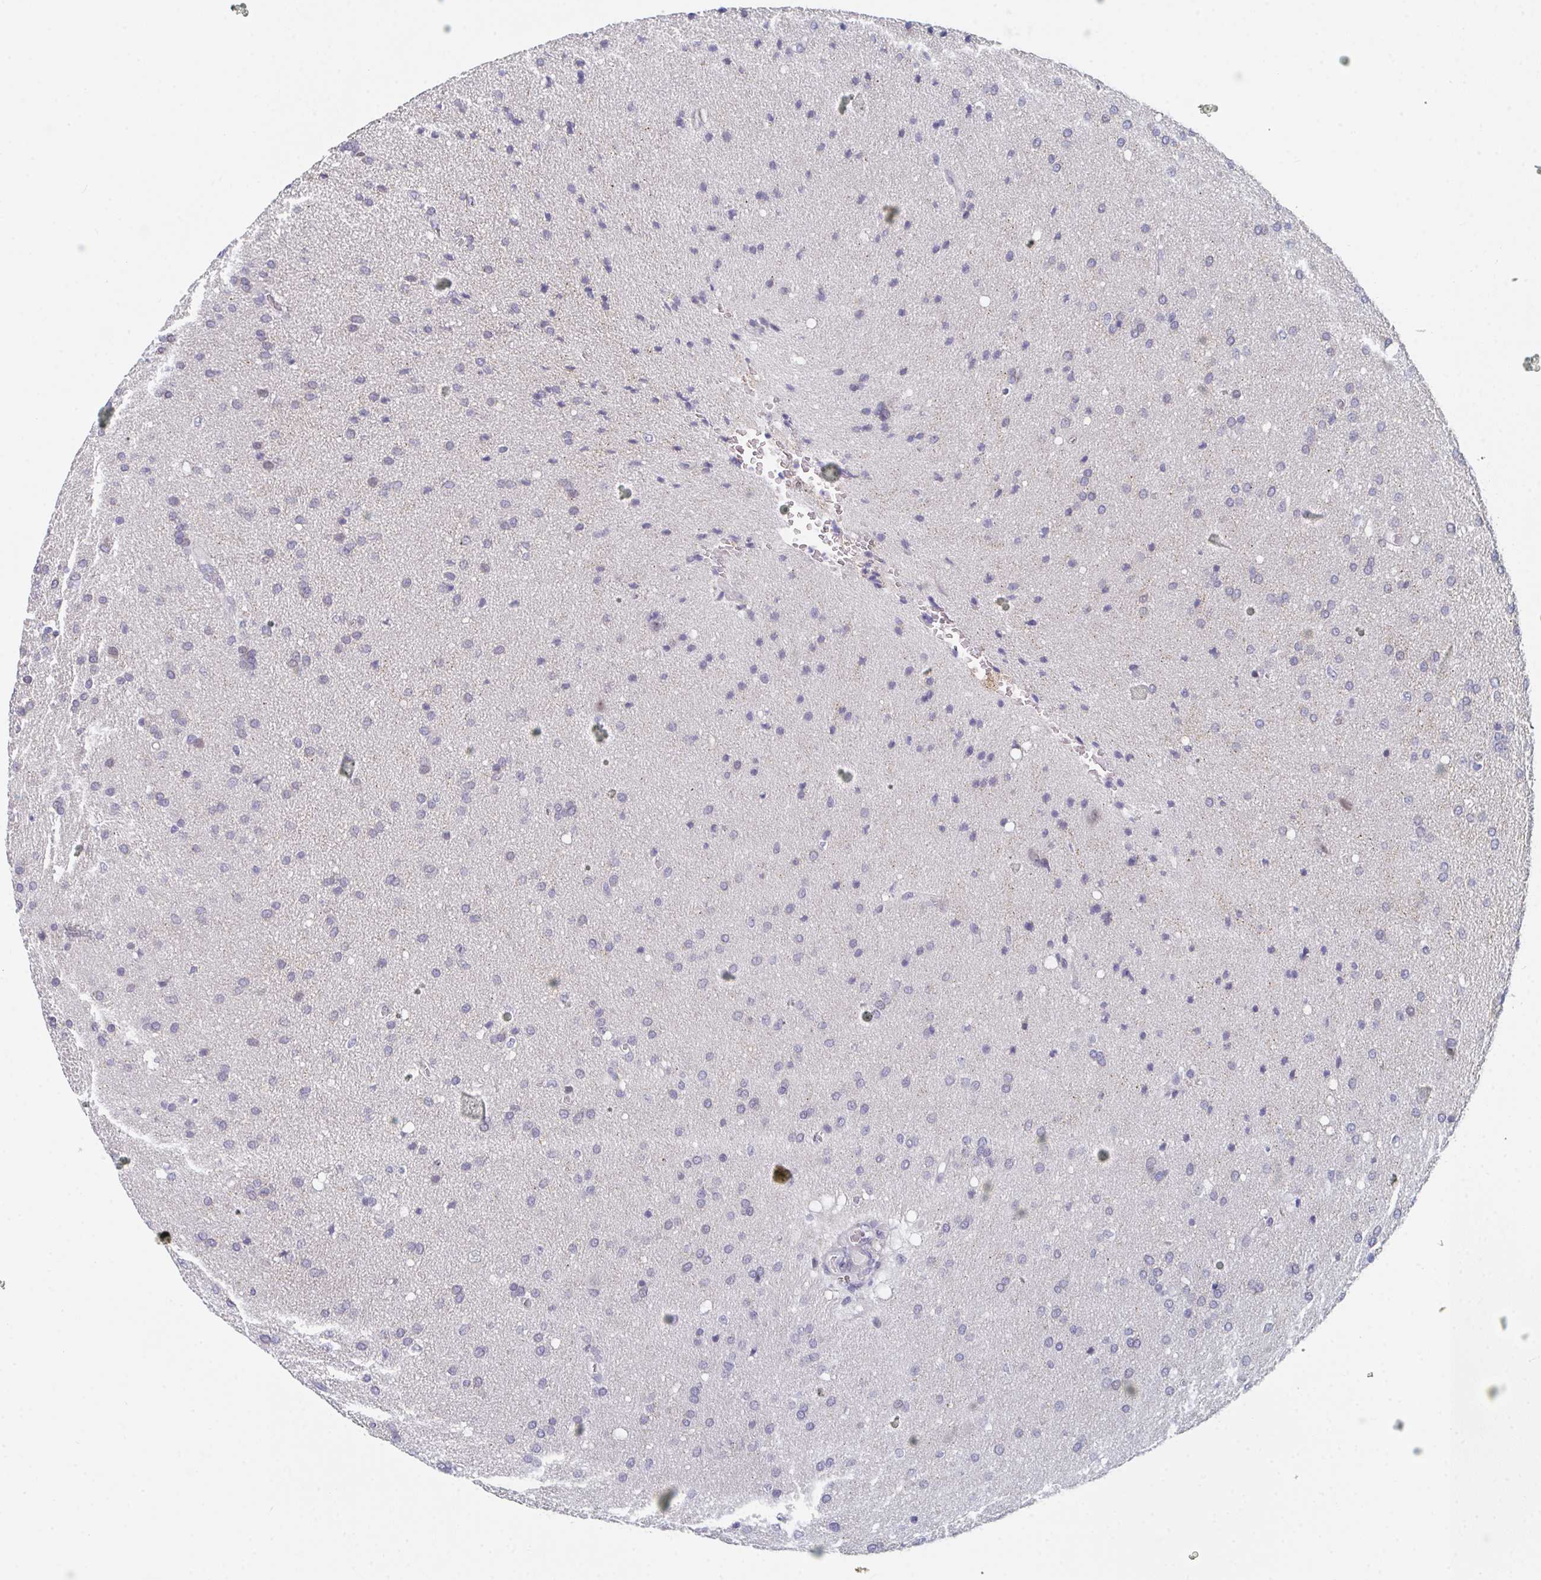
{"staining": {"intensity": "negative", "quantity": "none", "location": "none"}, "tissue": "glioma", "cell_type": "Tumor cells", "image_type": "cancer", "snomed": [{"axis": "morphology", "description": "Glioma, malignant, Low grade"}, {"axis": "topography", "description": "Brain"}], "caption": "A photomicrograph of malignant glioma (low-grade) stained for a protein reveals no brown staining in tumor cells.", "gene": "CENPT", "patient": {"sex": "female", "age": 54}}